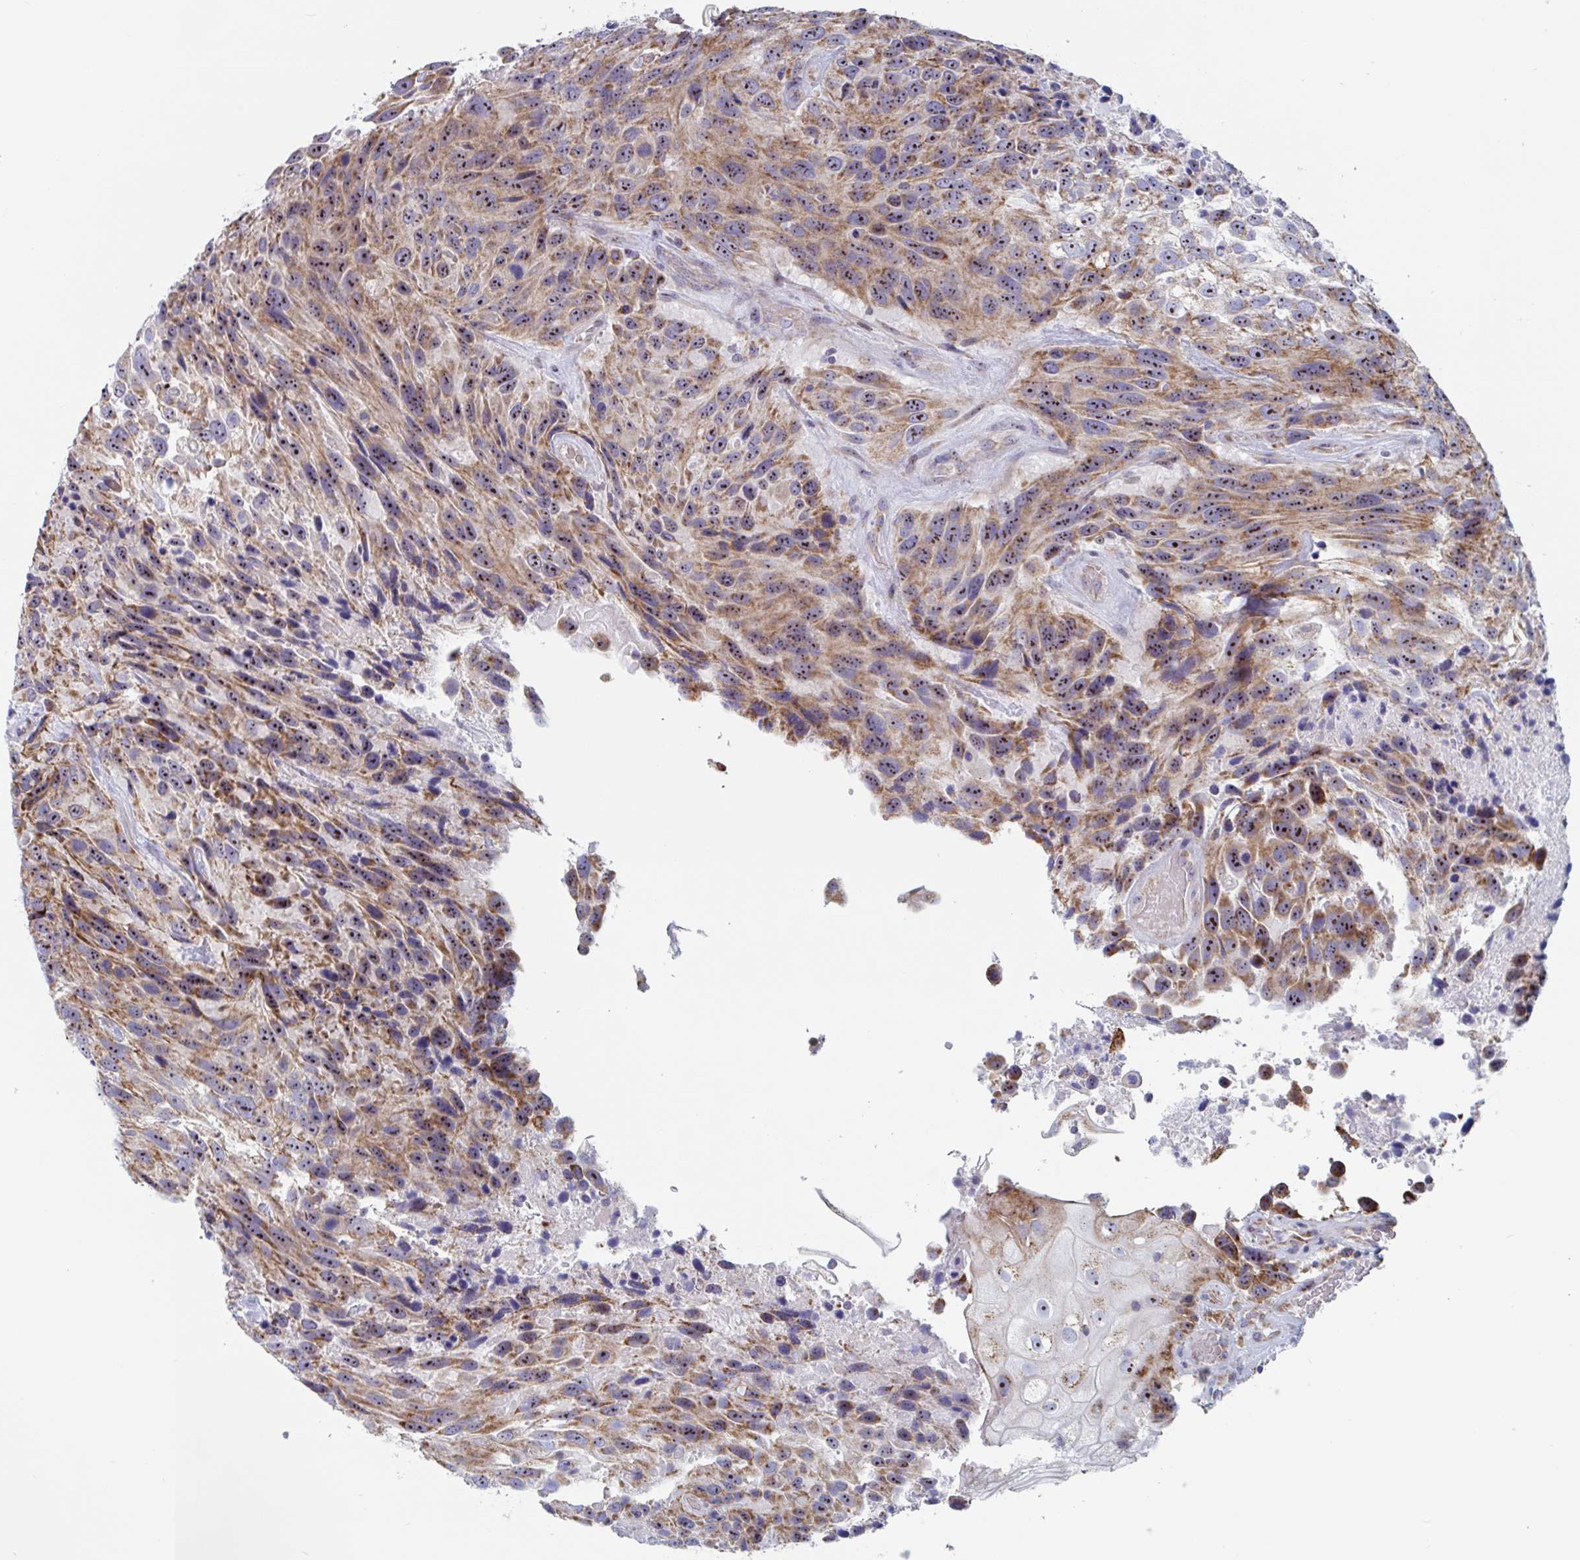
{"staining": {"intensity": "moderate", "quantity": ">75%", "location": "cytoplasmic/membranous,nuclear"}, "tissue": "urothelial cancer", "cell_type": "Tumor cells", "image_type": "cancer", "snomed": [{"axis": "morphology", "description": "Urothelial carcinoma, High grade"}, {"axis": "topography", "description": "Urinary bladder"}], "caption": "Immunohistochemistry (IHC) (DAB) staining of human urothelial cancer demonstrates moderate cytoplasmic/membranous and nuclear protein positivity in approximately >75% of tumor cells.", "gene": "MRPL53", "patient": {"sex": "female", "age": 70}}